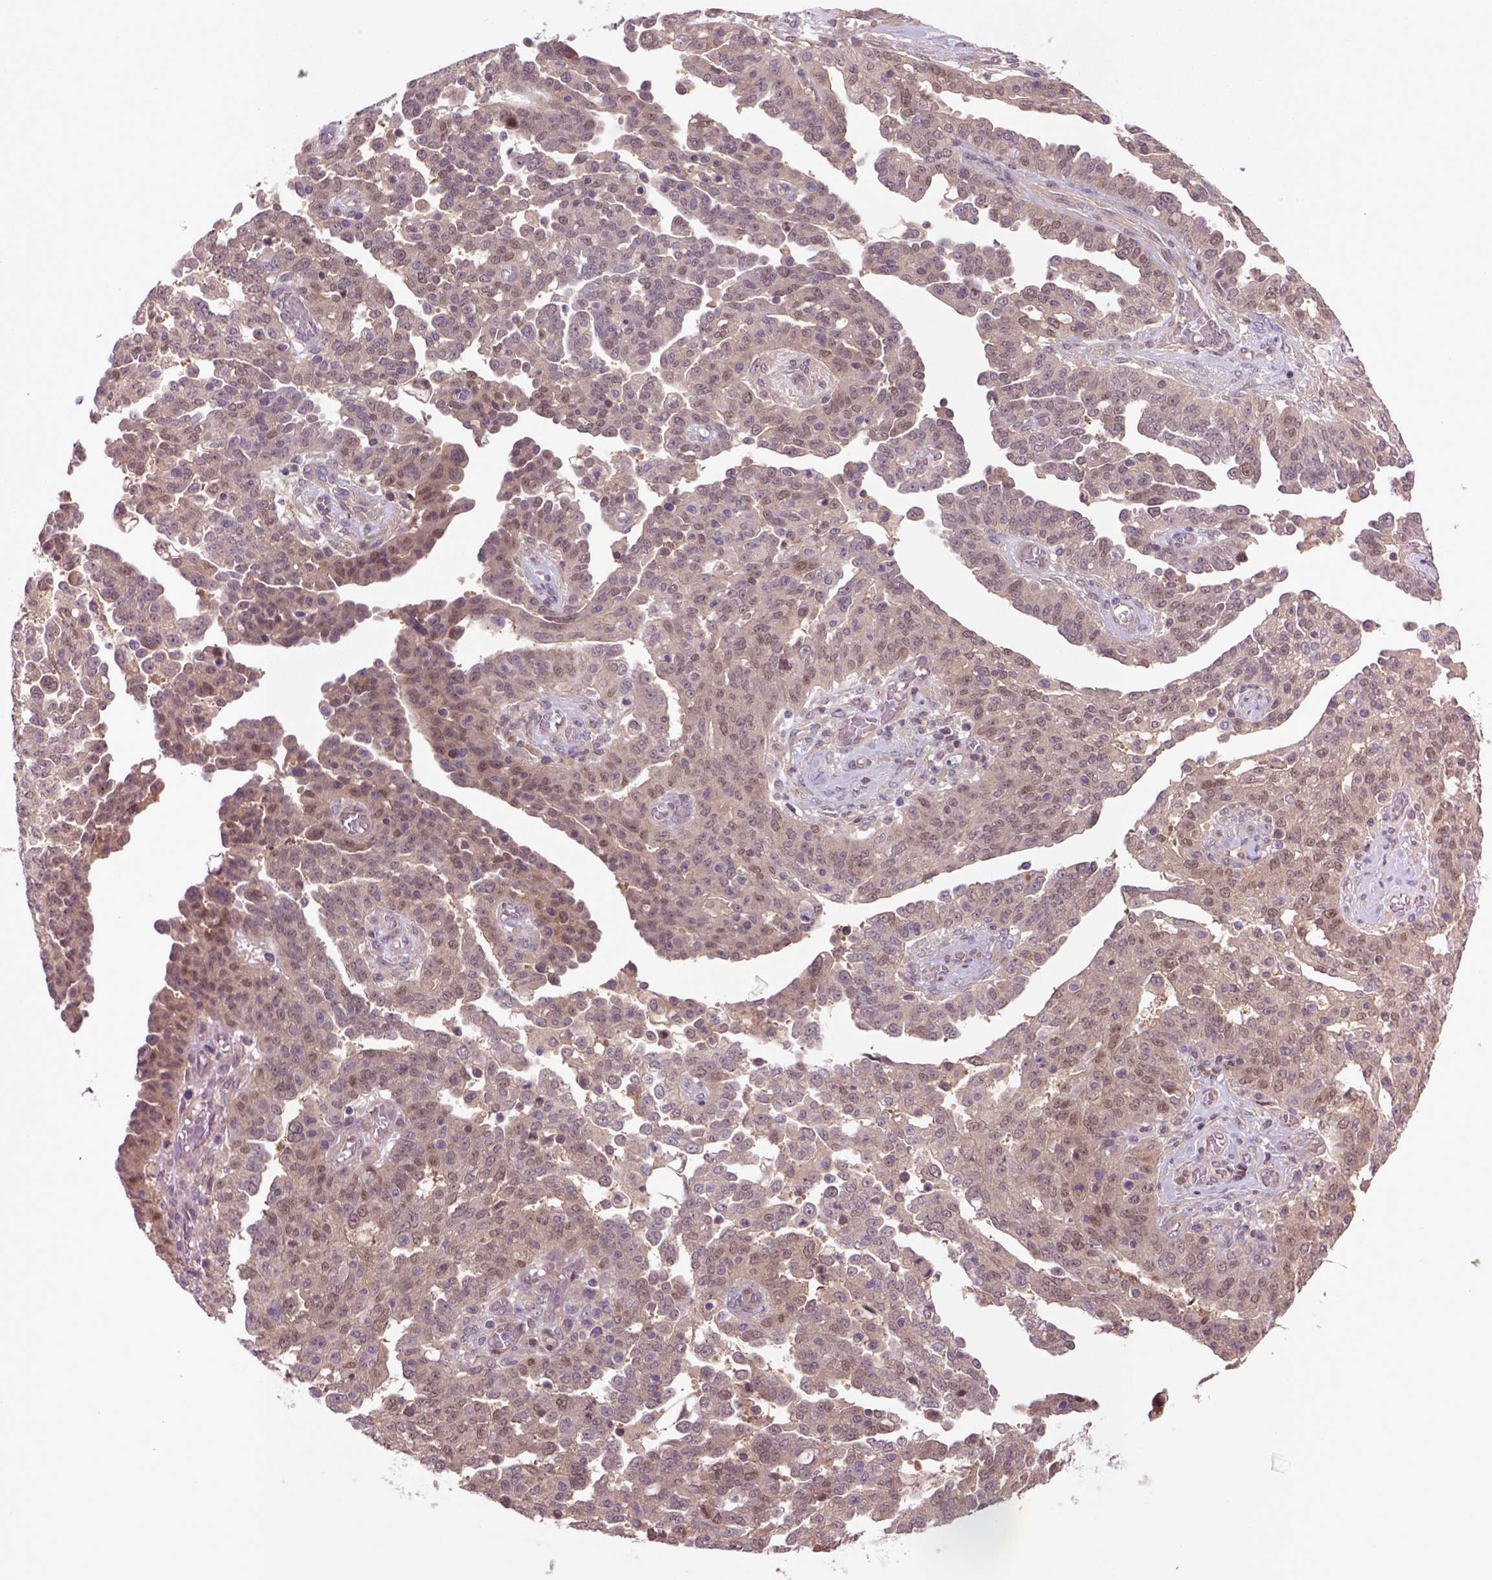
{"staining": {"intensity": "weak", "quantity": ">75%", "location": "cytoplasmic/membranous,nuclear"}, "tissue": "ovarian cancer", "cell_type": "Tumor cells", "image_type": "cancer", "snomed": [{"axis": "morphology", "description": "Cystadenocarcinoma, serous, NOS"}, {"axis": "topography", "description": "Ovary"}], "caption": "Immunohistochemical staining of human ovarian cancer (serous cystadenocarcinoma) displays weak cytoplasmic/membranous and nuclear protein positivity in about >75% of tumor cells.", "gene": "HSPBP1", "patient": {"sex": "female", "age": 67}}